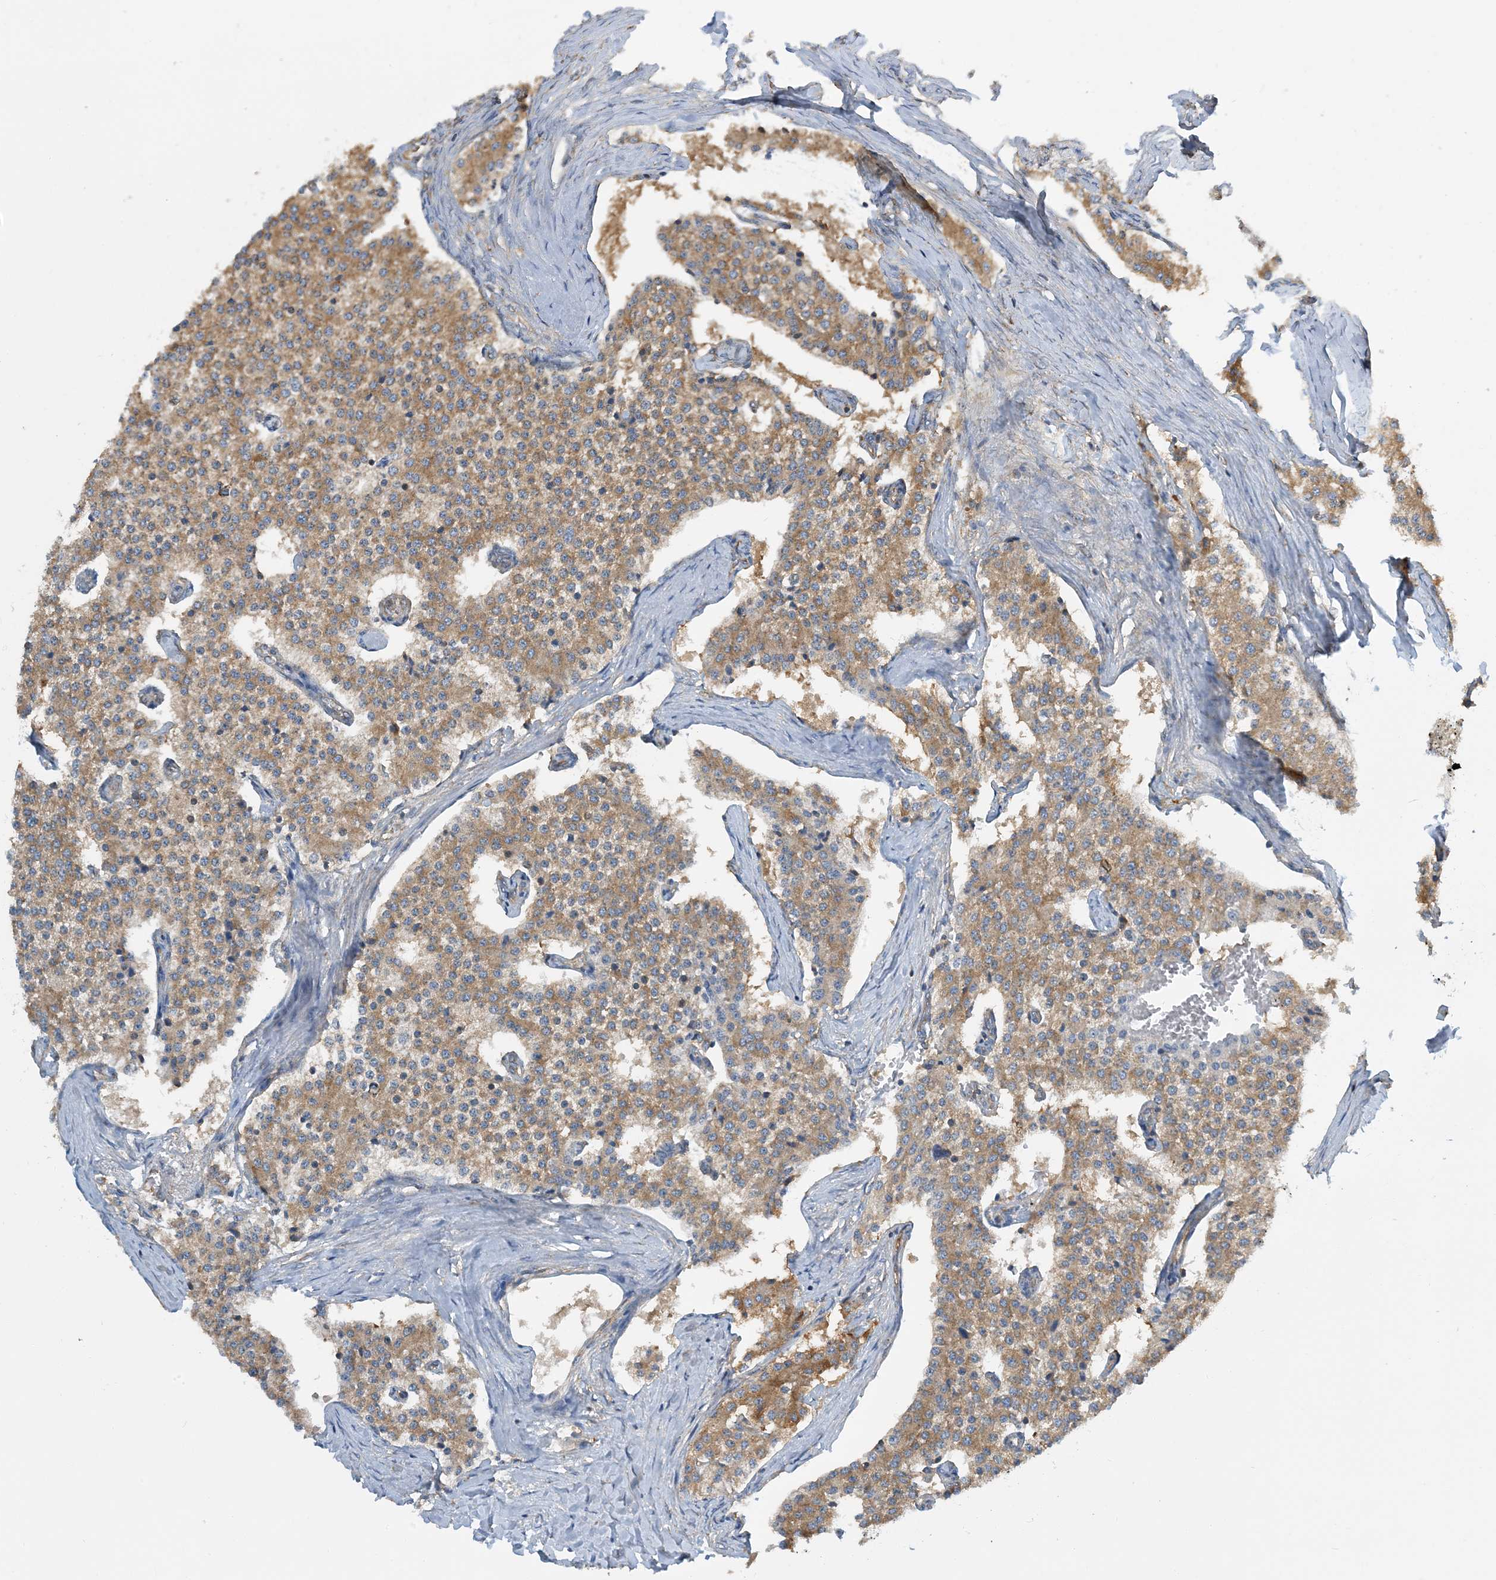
{"staining": {"intensity": "moderate", "quantity": ">75%", "location": "cytoplasmic/membranous"}, "tissue": "carcinoid", "cell_type": "Tumor cells", "image_type": "cancer", "snomed": [{"axis": "morphology", "description": "Carcinoid, malignant, NOS"}, {"axis": "topography", "description": "Colon"}], "caption": "Moderate cytoplasmic/membranous protein staining is seen in approximately >75% of tumor cells in malignant carcinoid.", "gene": "SIDT1", "patient": {"sex": "female", "age": 52}}